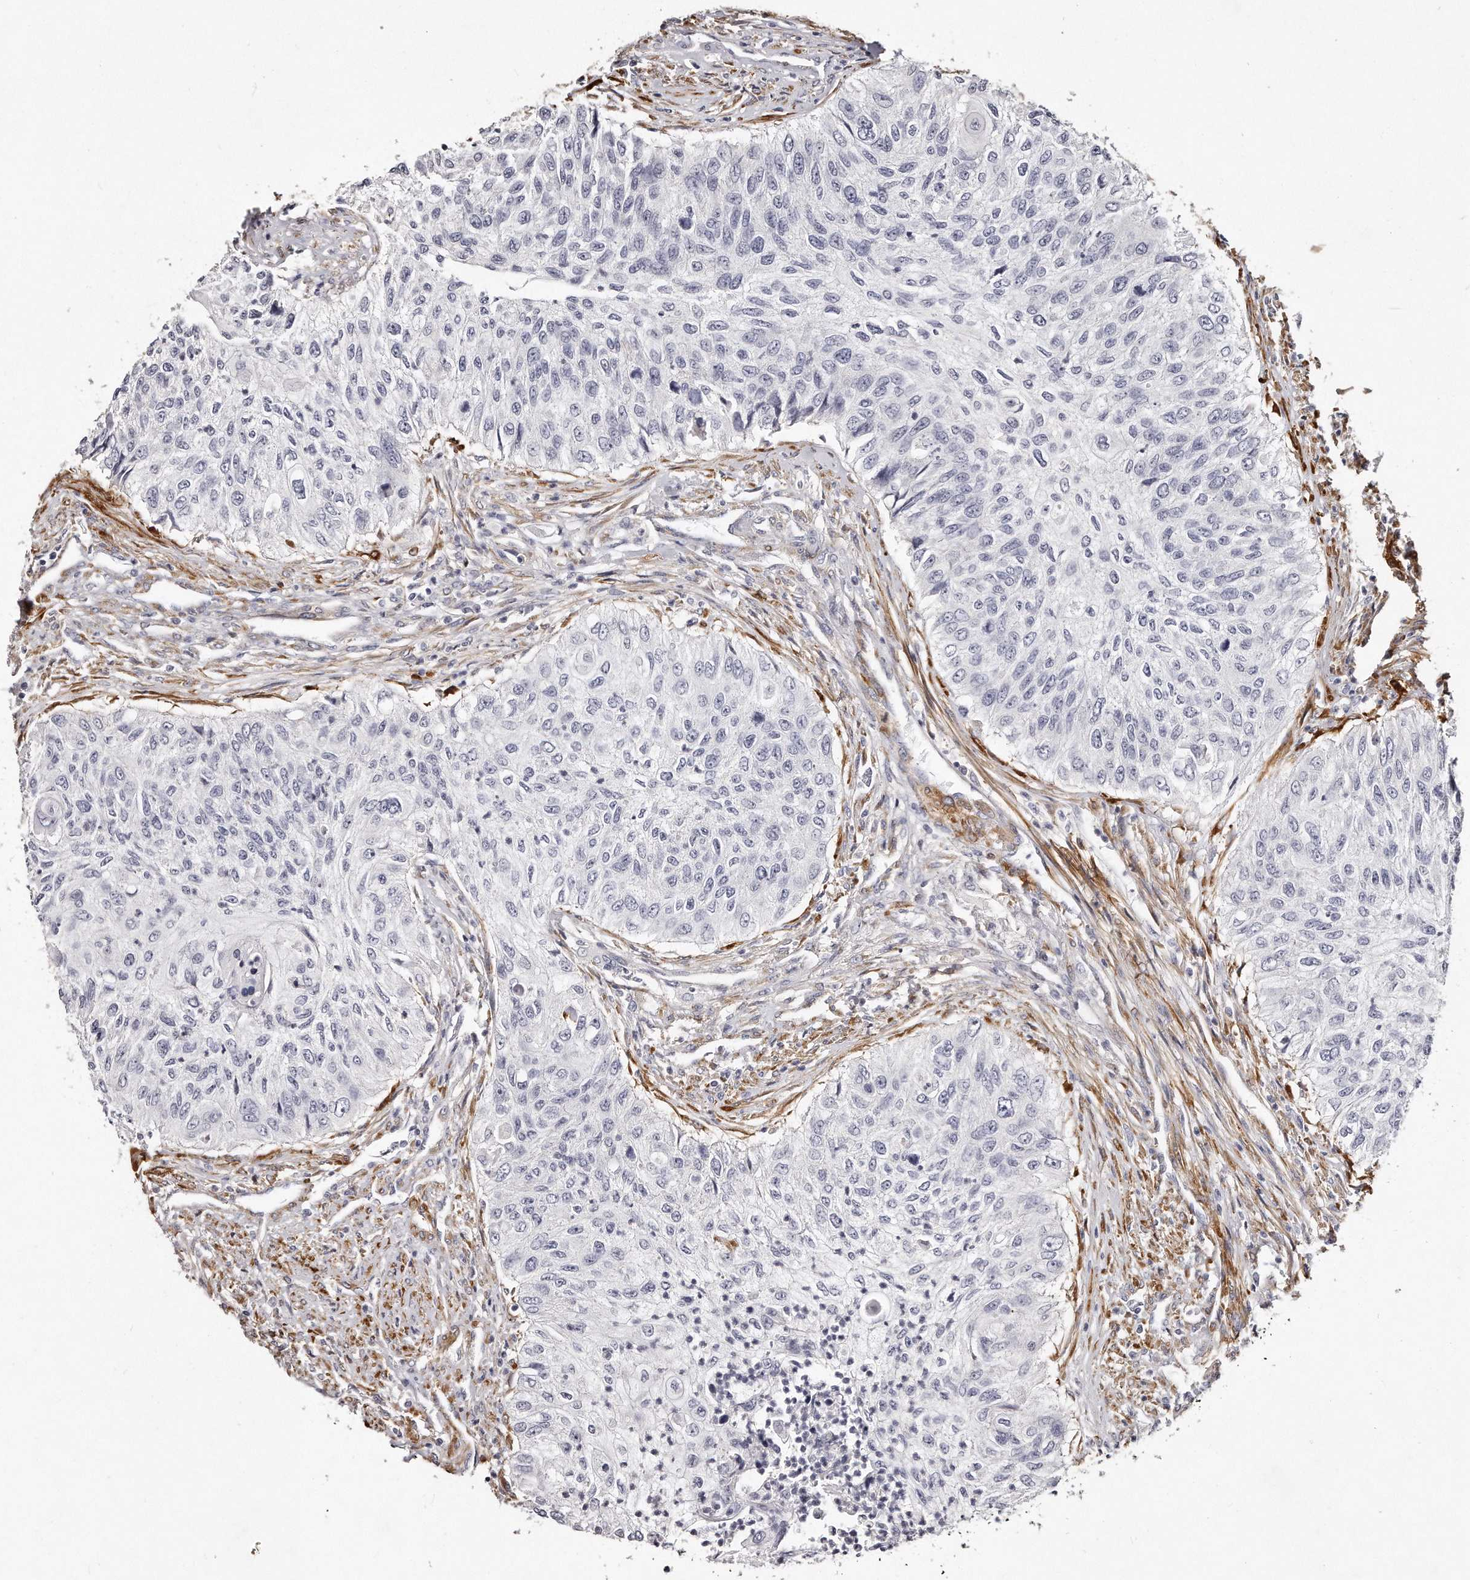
{"staining": {"intensity": "negative", "quantity": "none", "location": "none"}, "tissue": "urothelial cancer", "cell_type": "Tumor cells", "image_type": "cancer", "snomed": [{"axis": "morphology", "description": "Urothelial carcinoma, High grade"}, {"axis": "topography", "description": "Urinary bladder"}], "caption": "Tumor cells show no significant staining in high-grade urothelial carcinoma.", "gene": "LMOD1", "patient": {"sex": "female", "age": 60}}